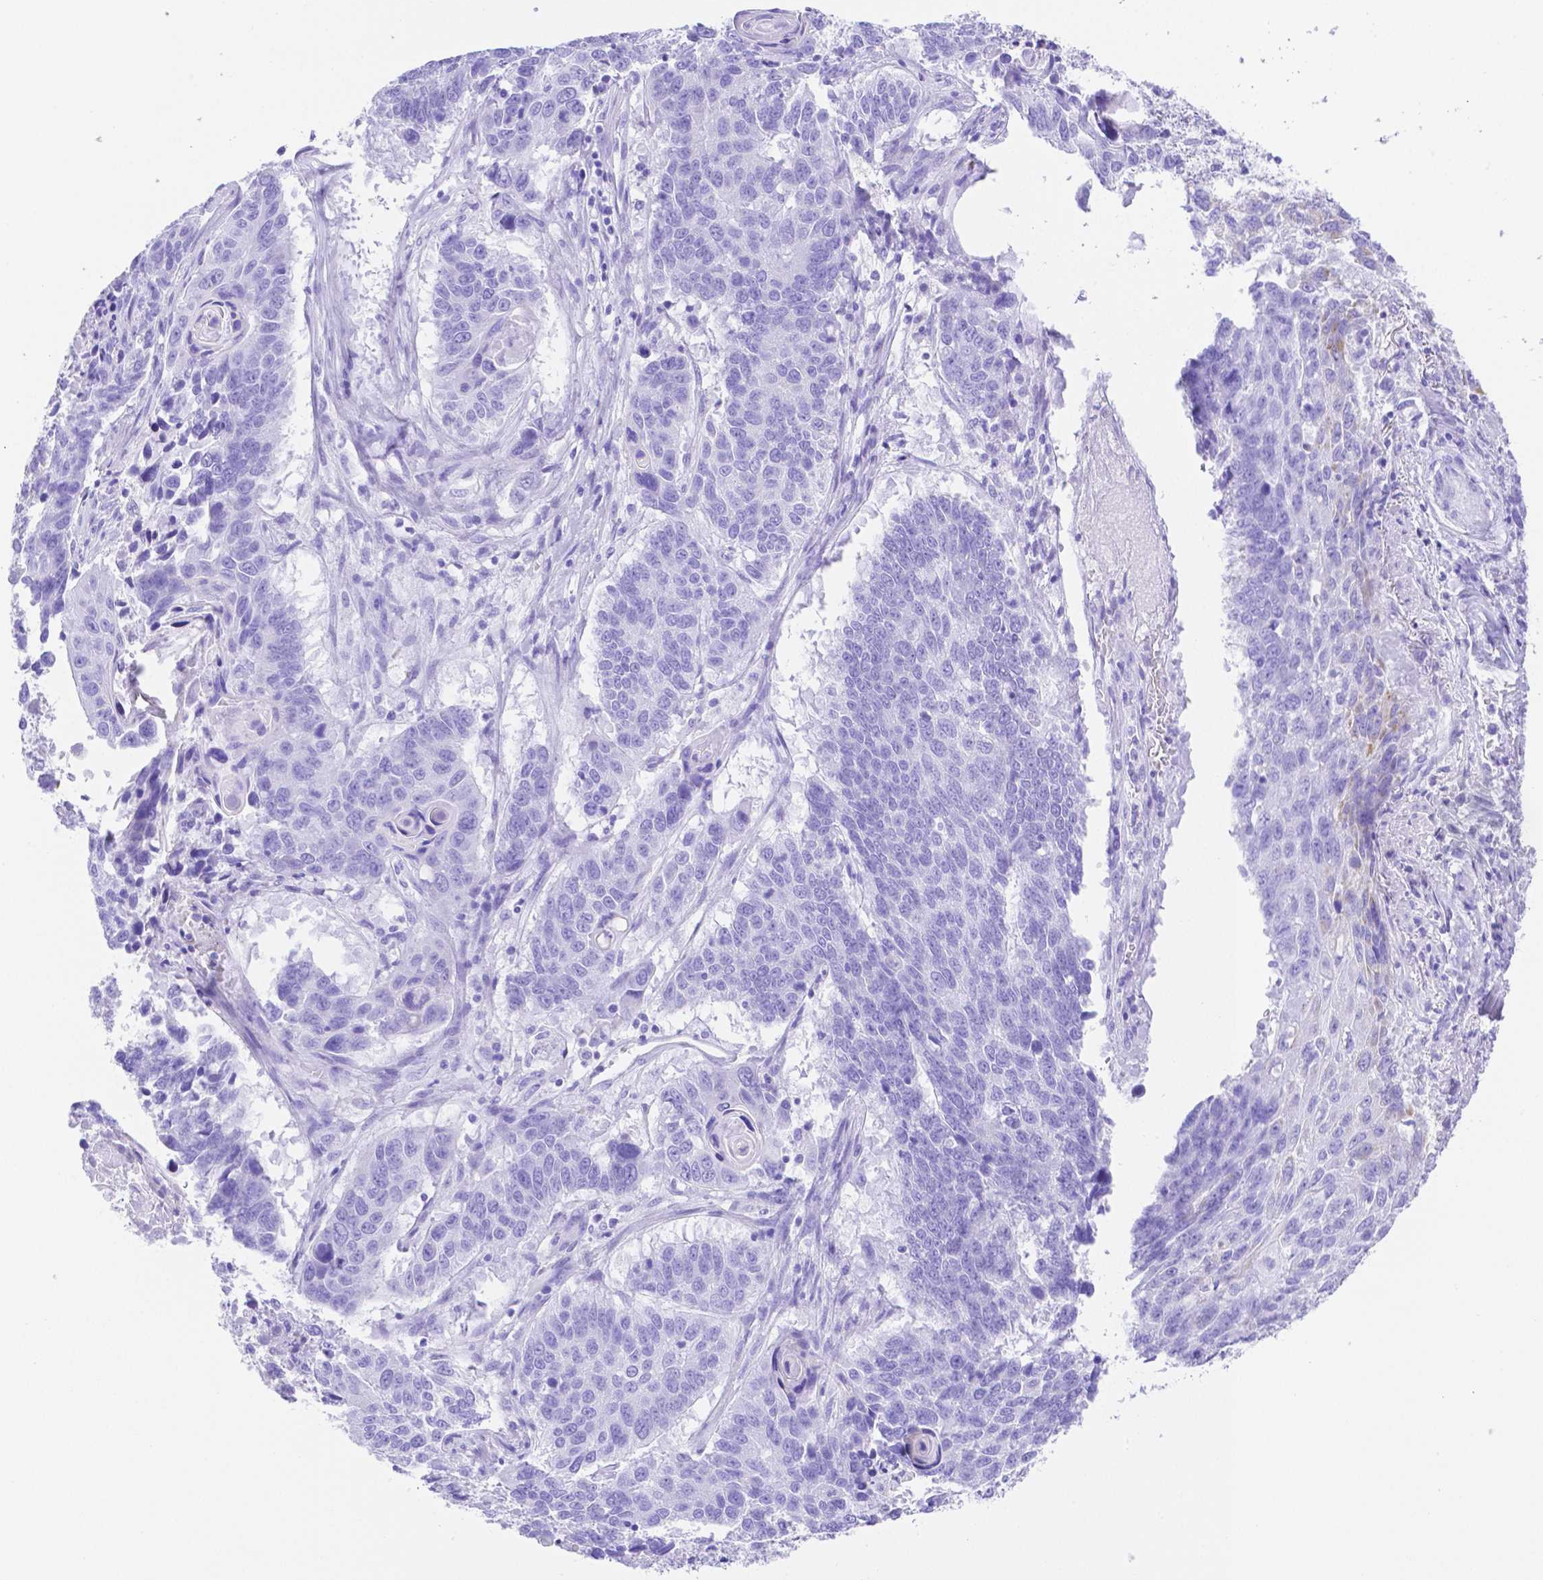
{"staining": {"intensity": "negative", "quantity": "none", "location": "none"}, "tissue": "lung cancer", "cell_type": "Tumor cells", "image_type": "cancer", "snomed": [{"axis": "morphology", "description": "Squamous cell carcinoma, NOS"}, {"axis": "topography", "description": "Lung"}], "caption": "Lung cancer (squamous cell carcinoma) was stained to show a protein in brown. There is no significant staining in tumor cells.", "gene": "SMR3A", "patient": {"sex": "male", "age": 73}}